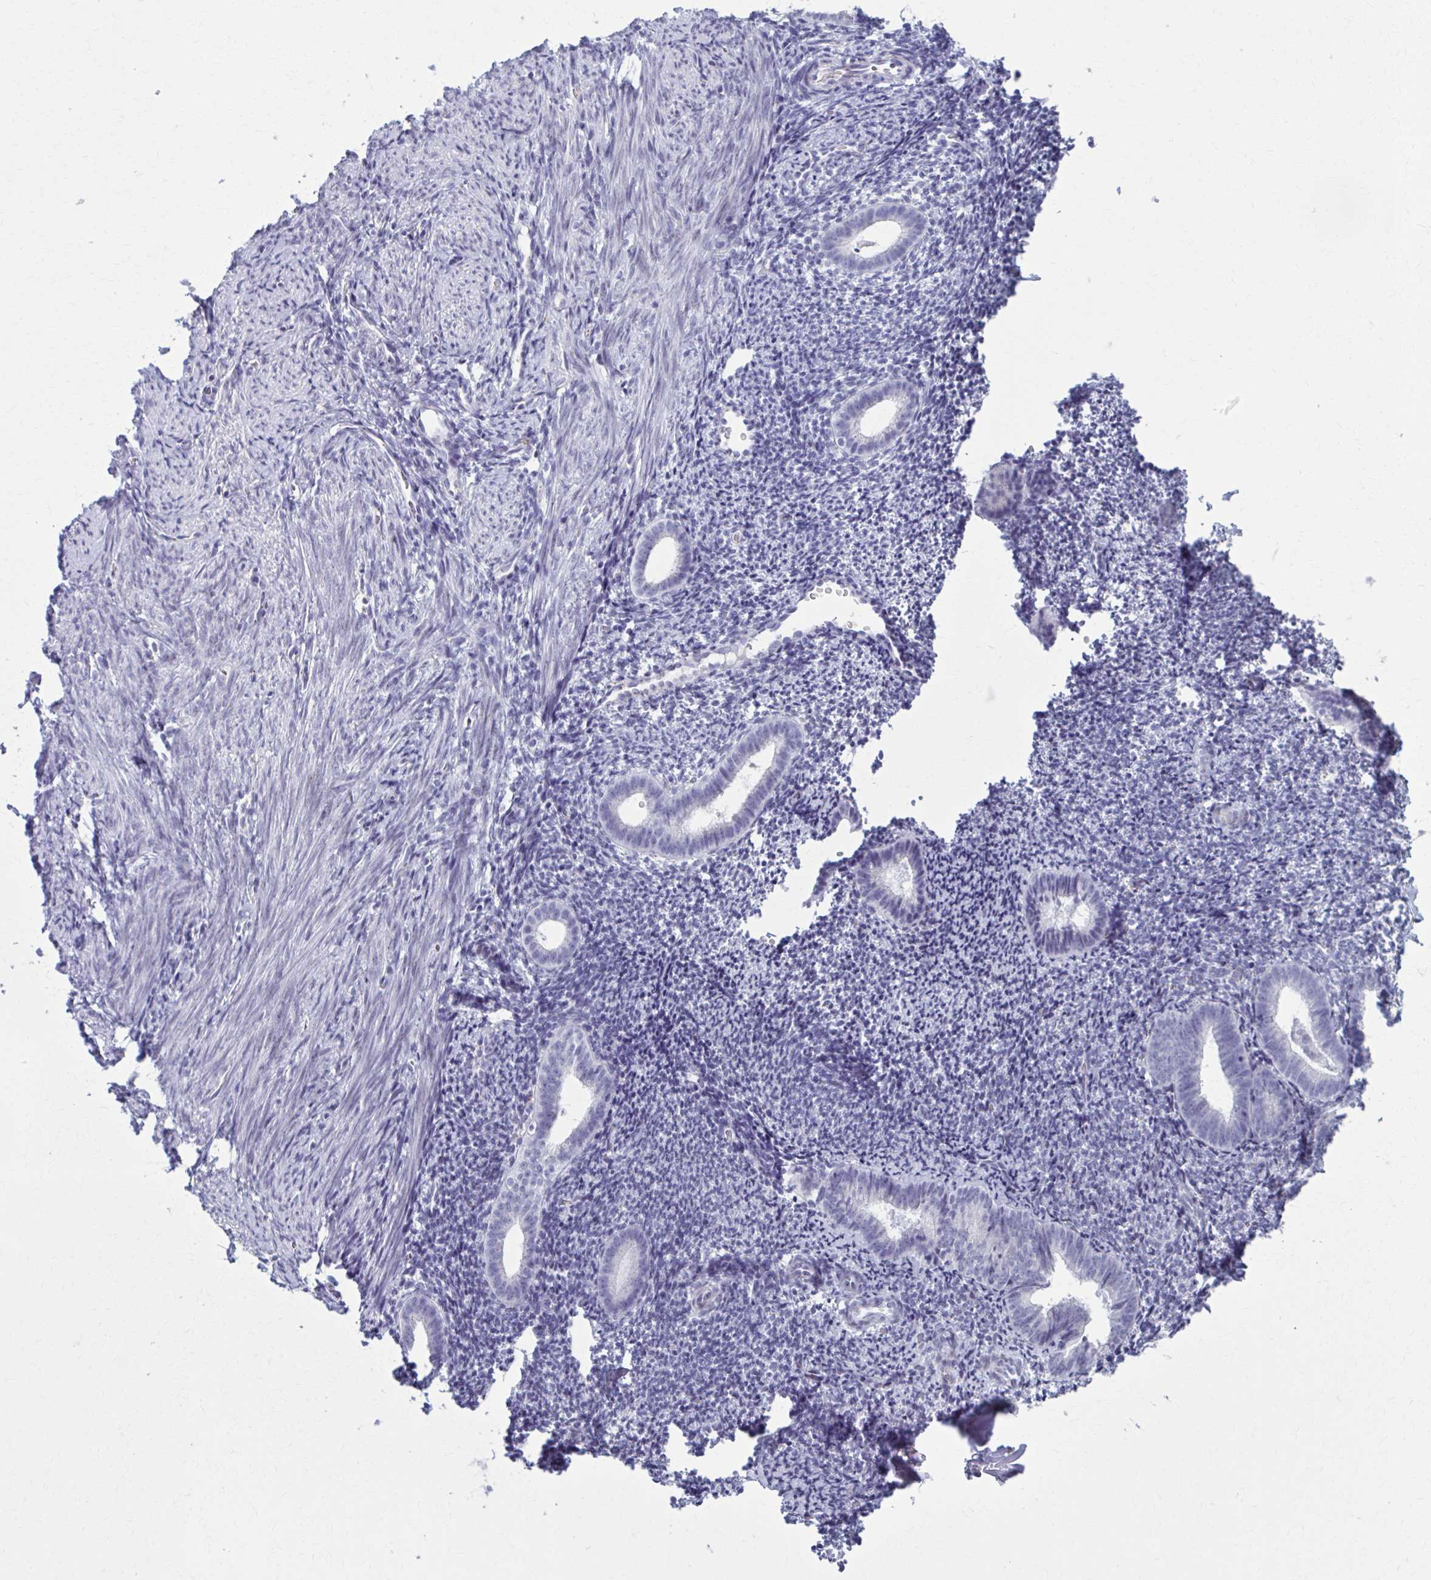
{"staining": {"intensity": "moderate", "quantity": "<25%", "location": "cytoplasmic/membranous"}, "tissue": "endometrium", "cell_type": "Cells in endometrial stroma", "image_type": "normal", "snomed": [{"axis": "morphology", "description": "Normal tissue, NOS"}, {"axis": "topography", "description": "Endometrium"}], "caption": "Normal endometrium displays moderate cytoplasmic/membranous positivity in approximately <25% of cells in endometrial stroma.", "gene": "ZNF682", "patient": {"sex": "female", "age": 39}}